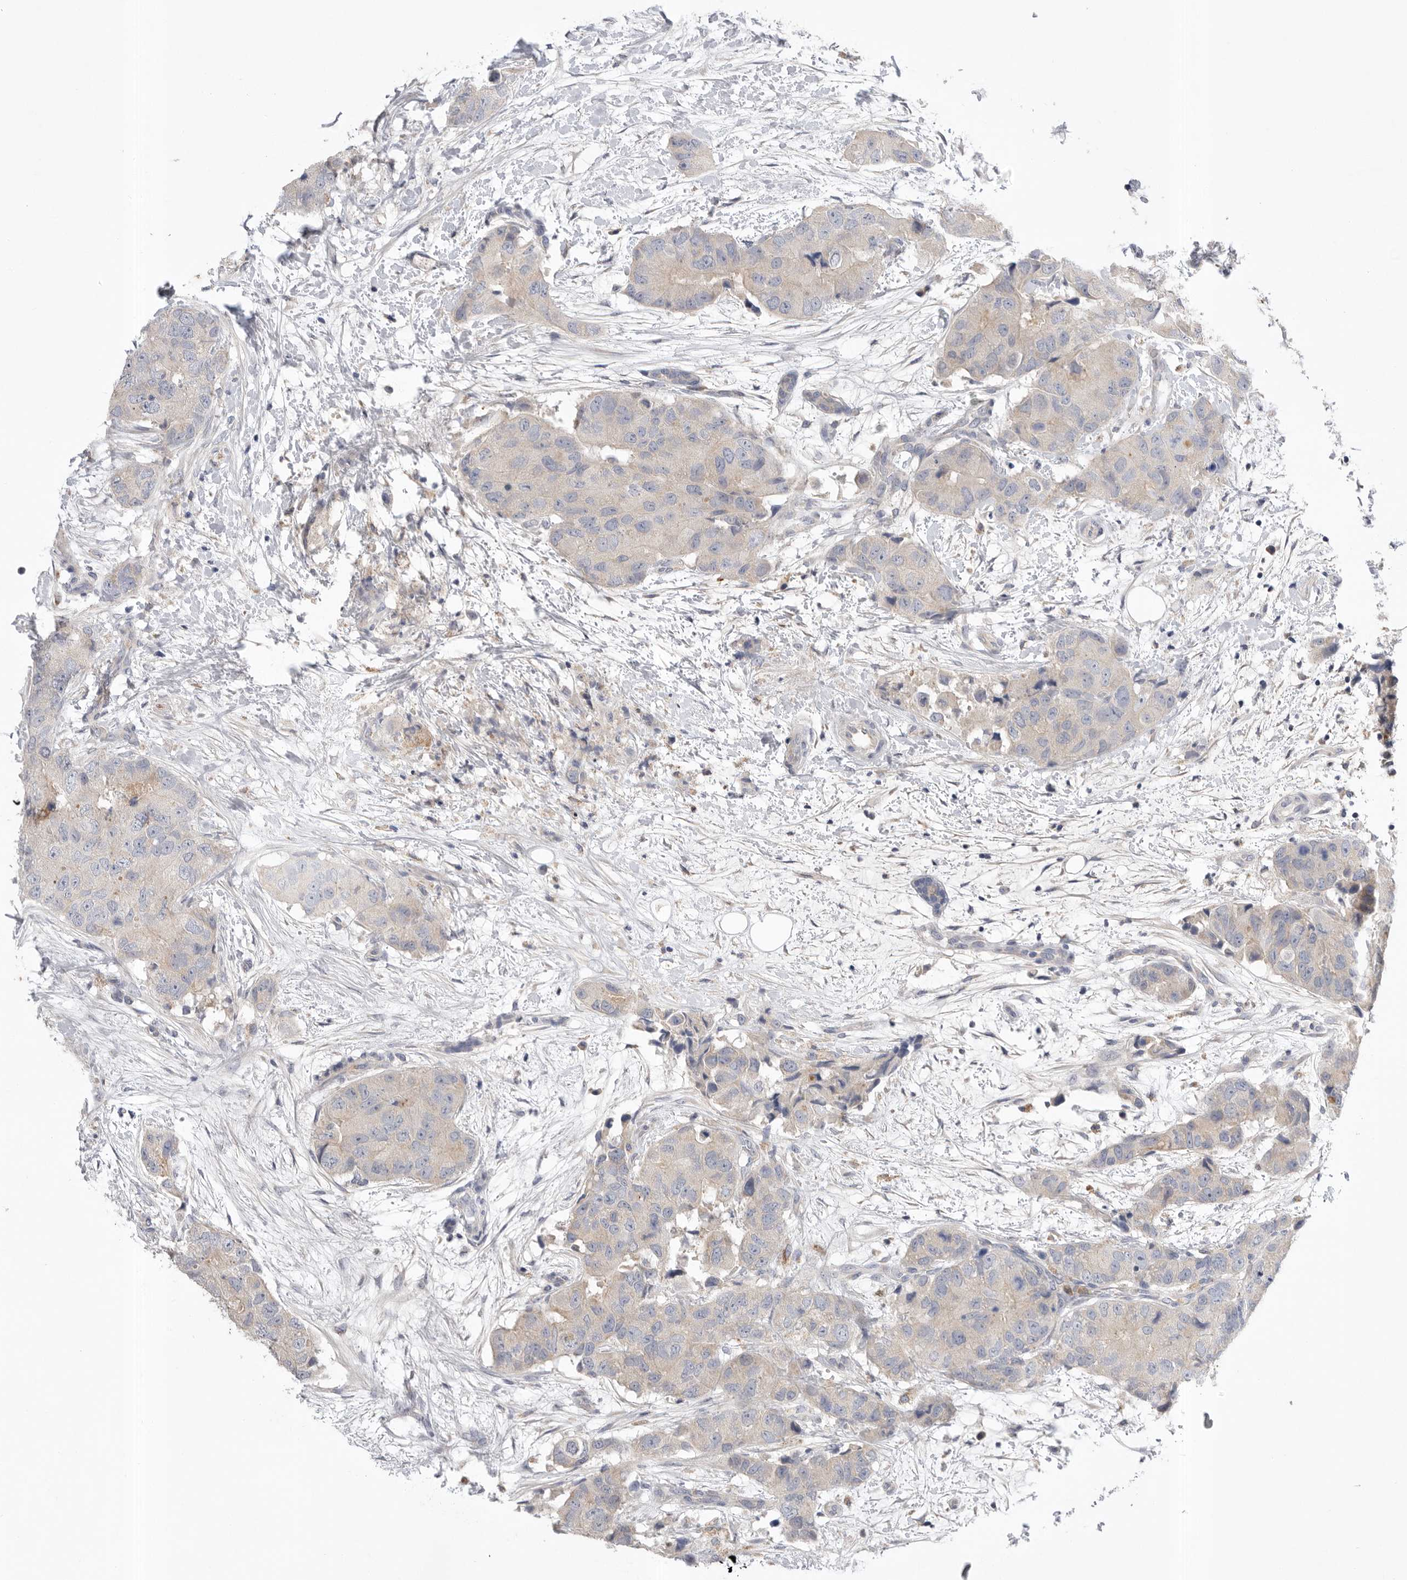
{"staining": {"intensity": "negative", "quantity": "none", "location": "none"}, "tissue": "breast cancer", "cell_type": "Tumor cells", "image_type": "cancer", "snomed": [{"axis": "morphology", "description": "Duct carcinoma"}, {"axis": "topography", "description": "Breast"}], "caption": "The IHC image has no significant expression in tumor cells of breast infiltrating ductal carcinoma tissue.", "gene": "CCDC126", "patient": {"sex": "female", "age": 62}}